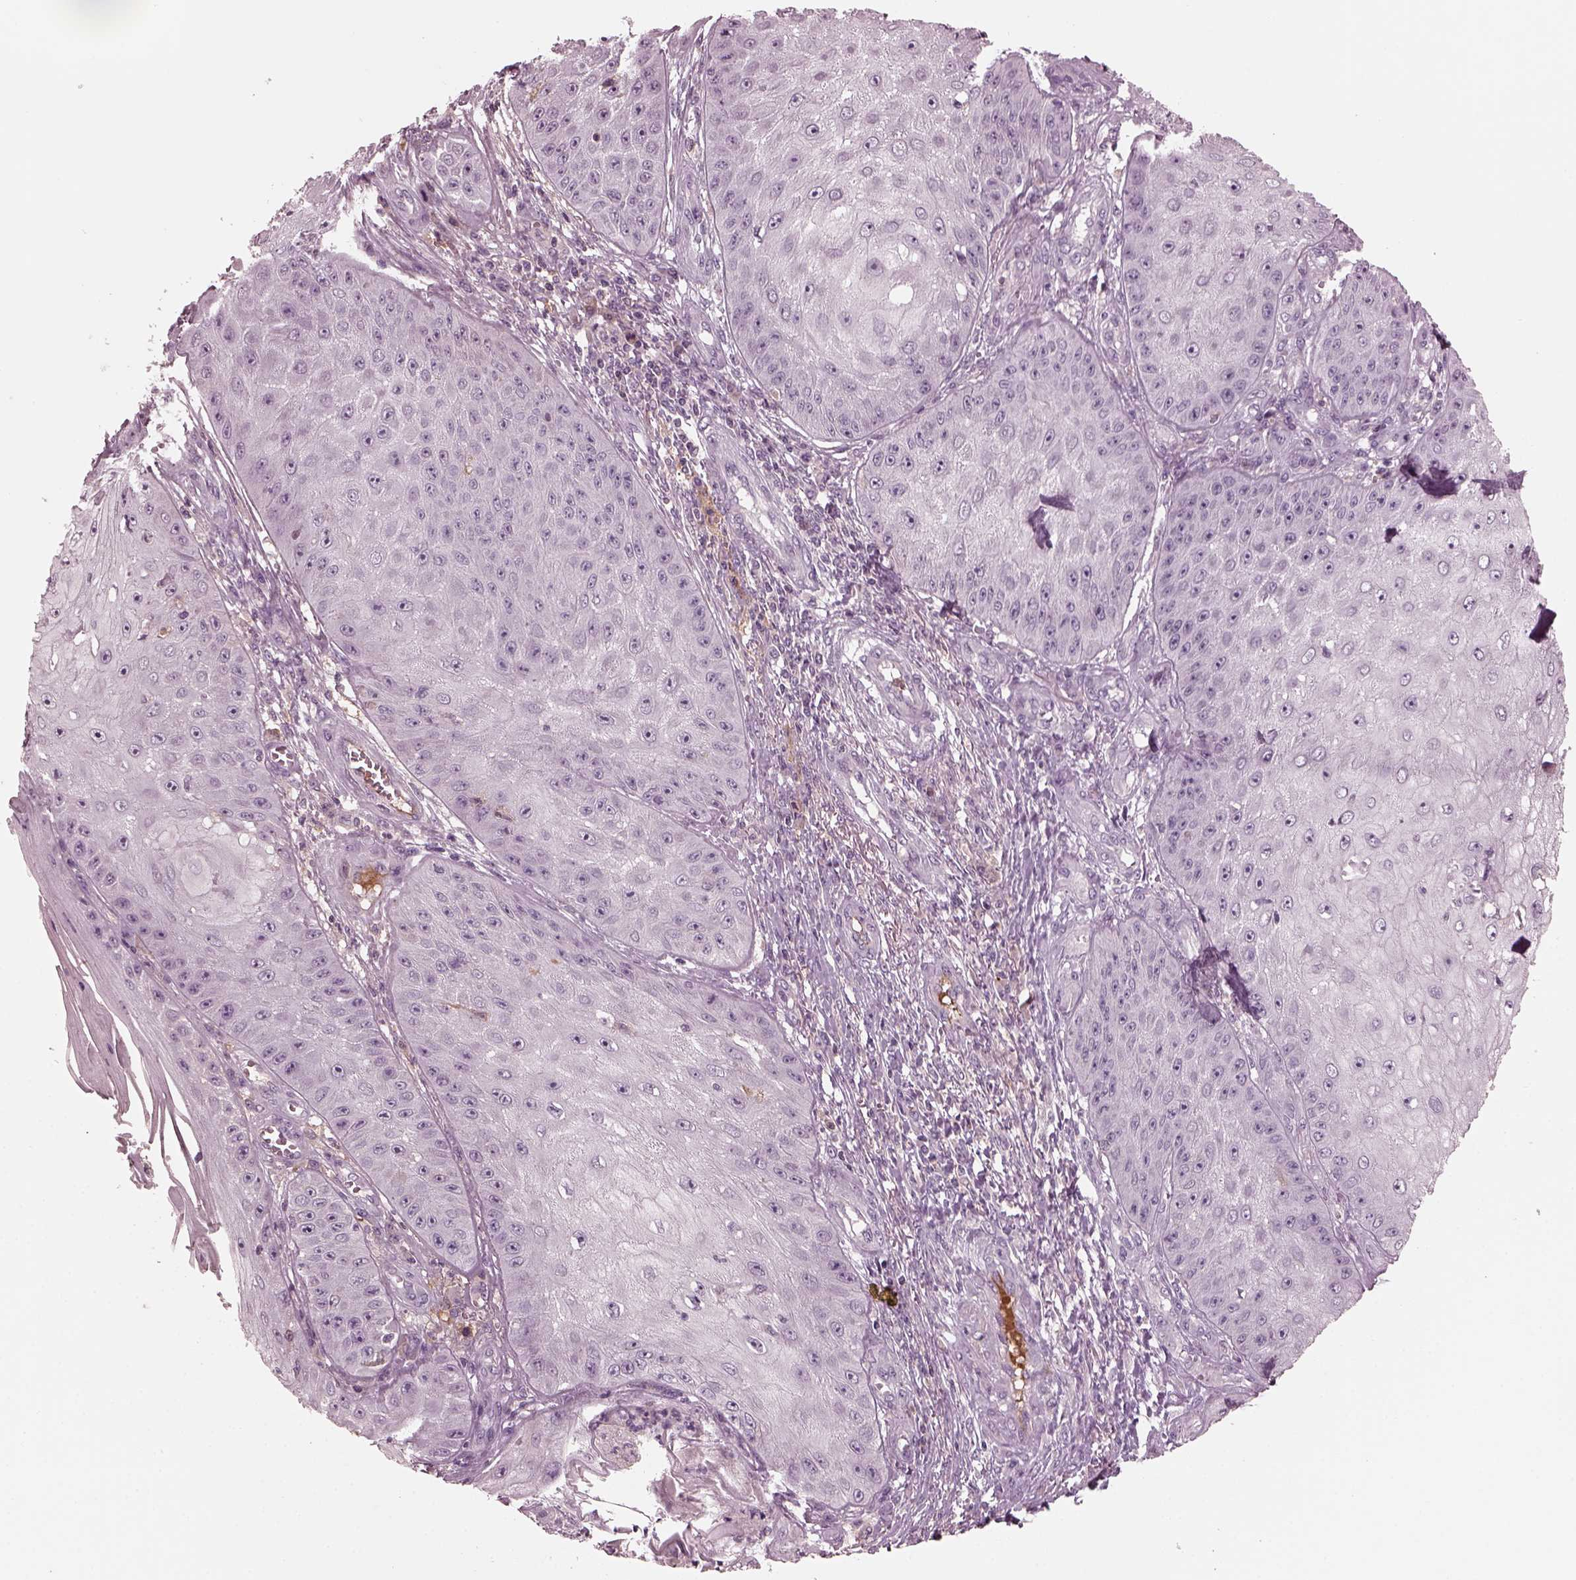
{"staining": {"intensity": "negative", "quantity": "none", "location": "none"}, "tissue": "skin cancer", "cell_type": "Tumor cells", "image_type": "cancer", "snomed": [{"axis": "morphology", "description": "Squamous cell carcinoma, NOS"}, {"axis": "topography", "description": "Skin"}], "caption": "DAB immunohistochemical staining of human skin squamous cell carcinoma demonstrates no significant staining in tumor cells. (DAB (3,3'-diaminobenzidine) immunohistochemistry (IHC) visualized using brightfield microscopy, high magnification).", "gene": "PORCN", "patient": {"sex": "male", "age": 70}}